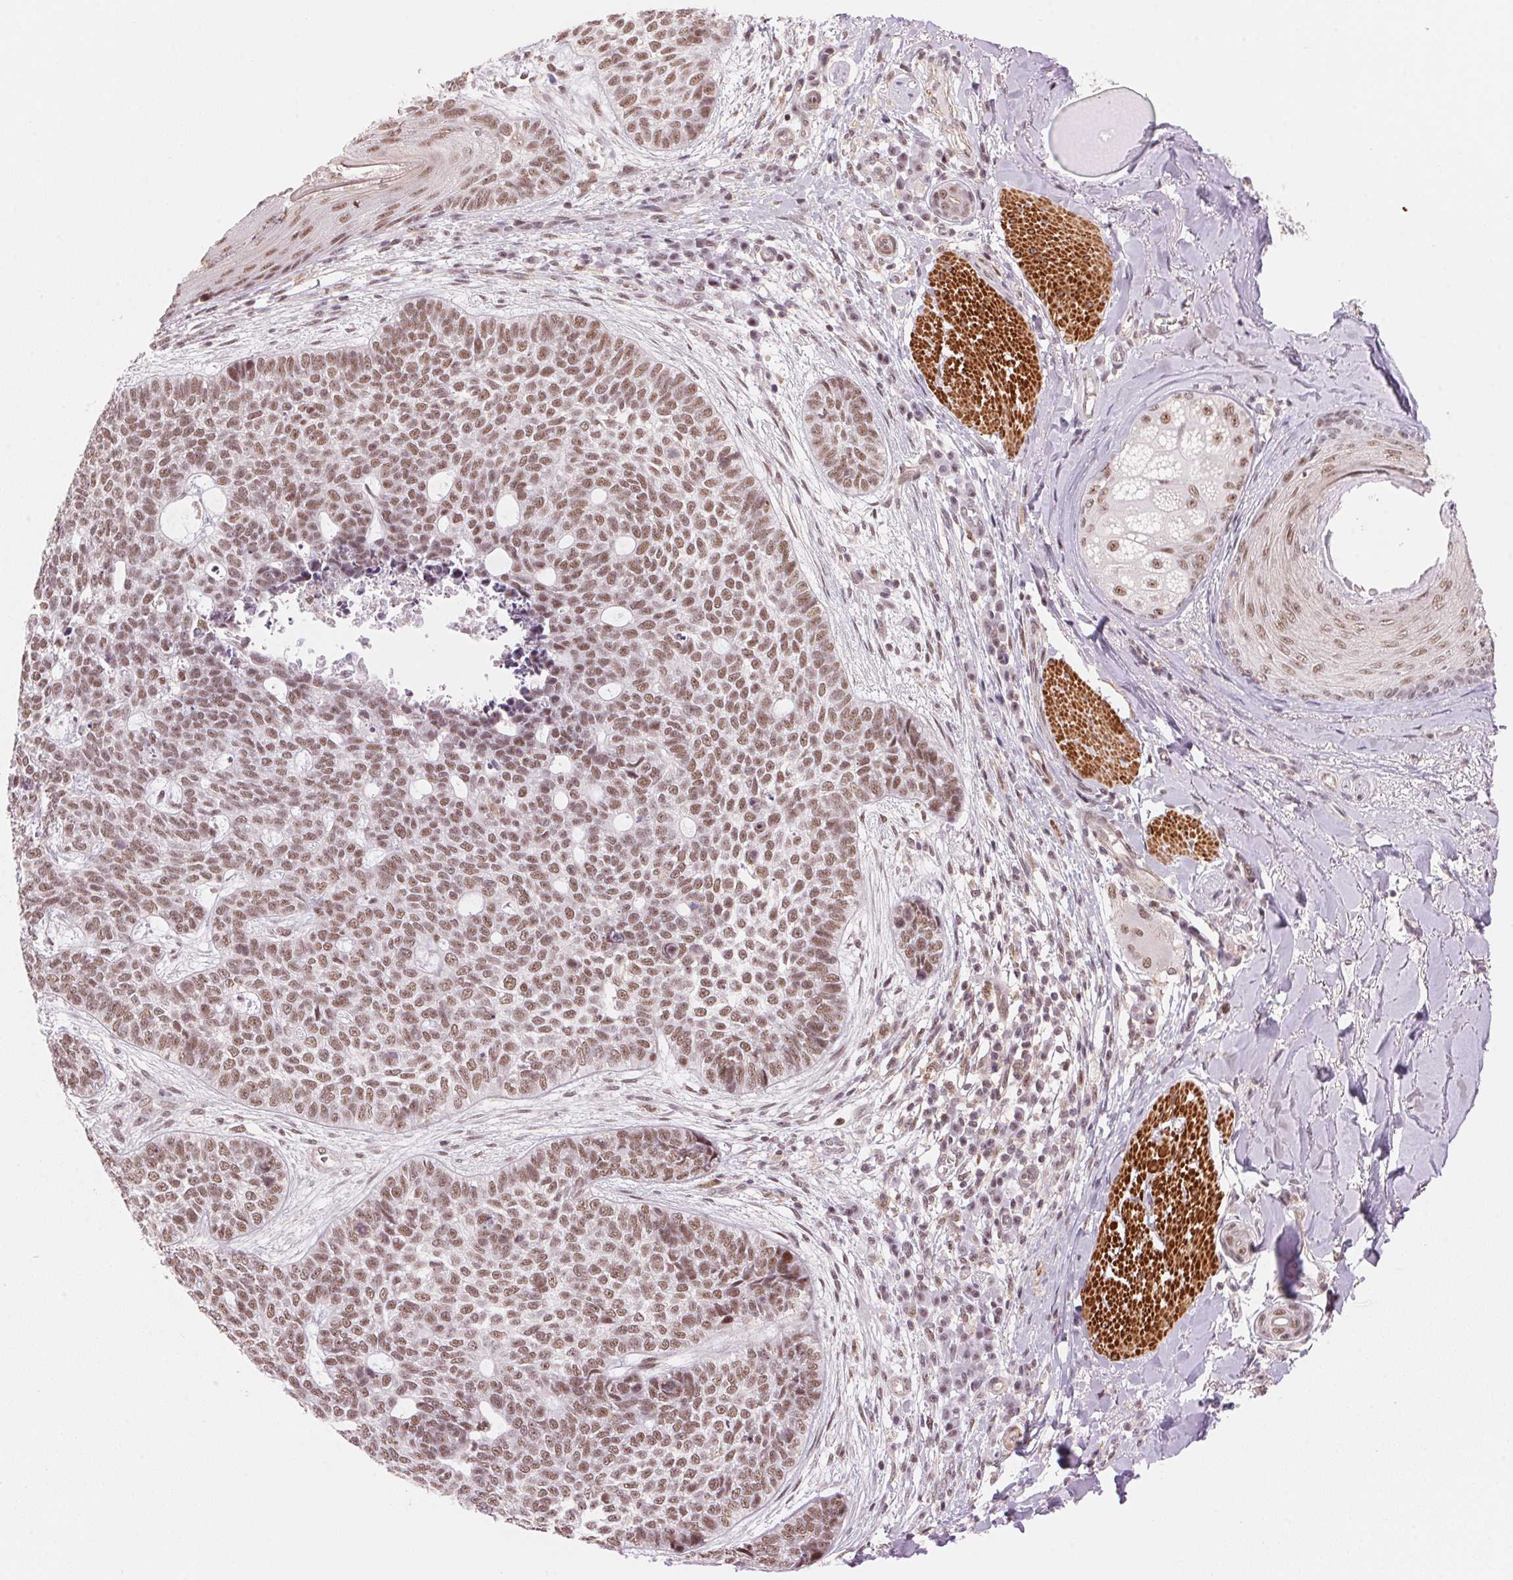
{"staining": {"intensity": "moderate", "quantity": ">75%", "location": "nuclear"}, "tissue": "skin cancer", "cell_type": "Tumor cells", "image_type": "cancer", "snomed": [{"axis": "morphology", "description": "Basal cell carcinoma"}, {"axis": "topography", "description": "Skin"}], "caption": "Protein staining shows moderate nuclear staining in about >75% of tumor cells in basal cell carcinoma (skin).", "gene": "HNRNPDL", "patient": {"sex": "female", "age": 69}}